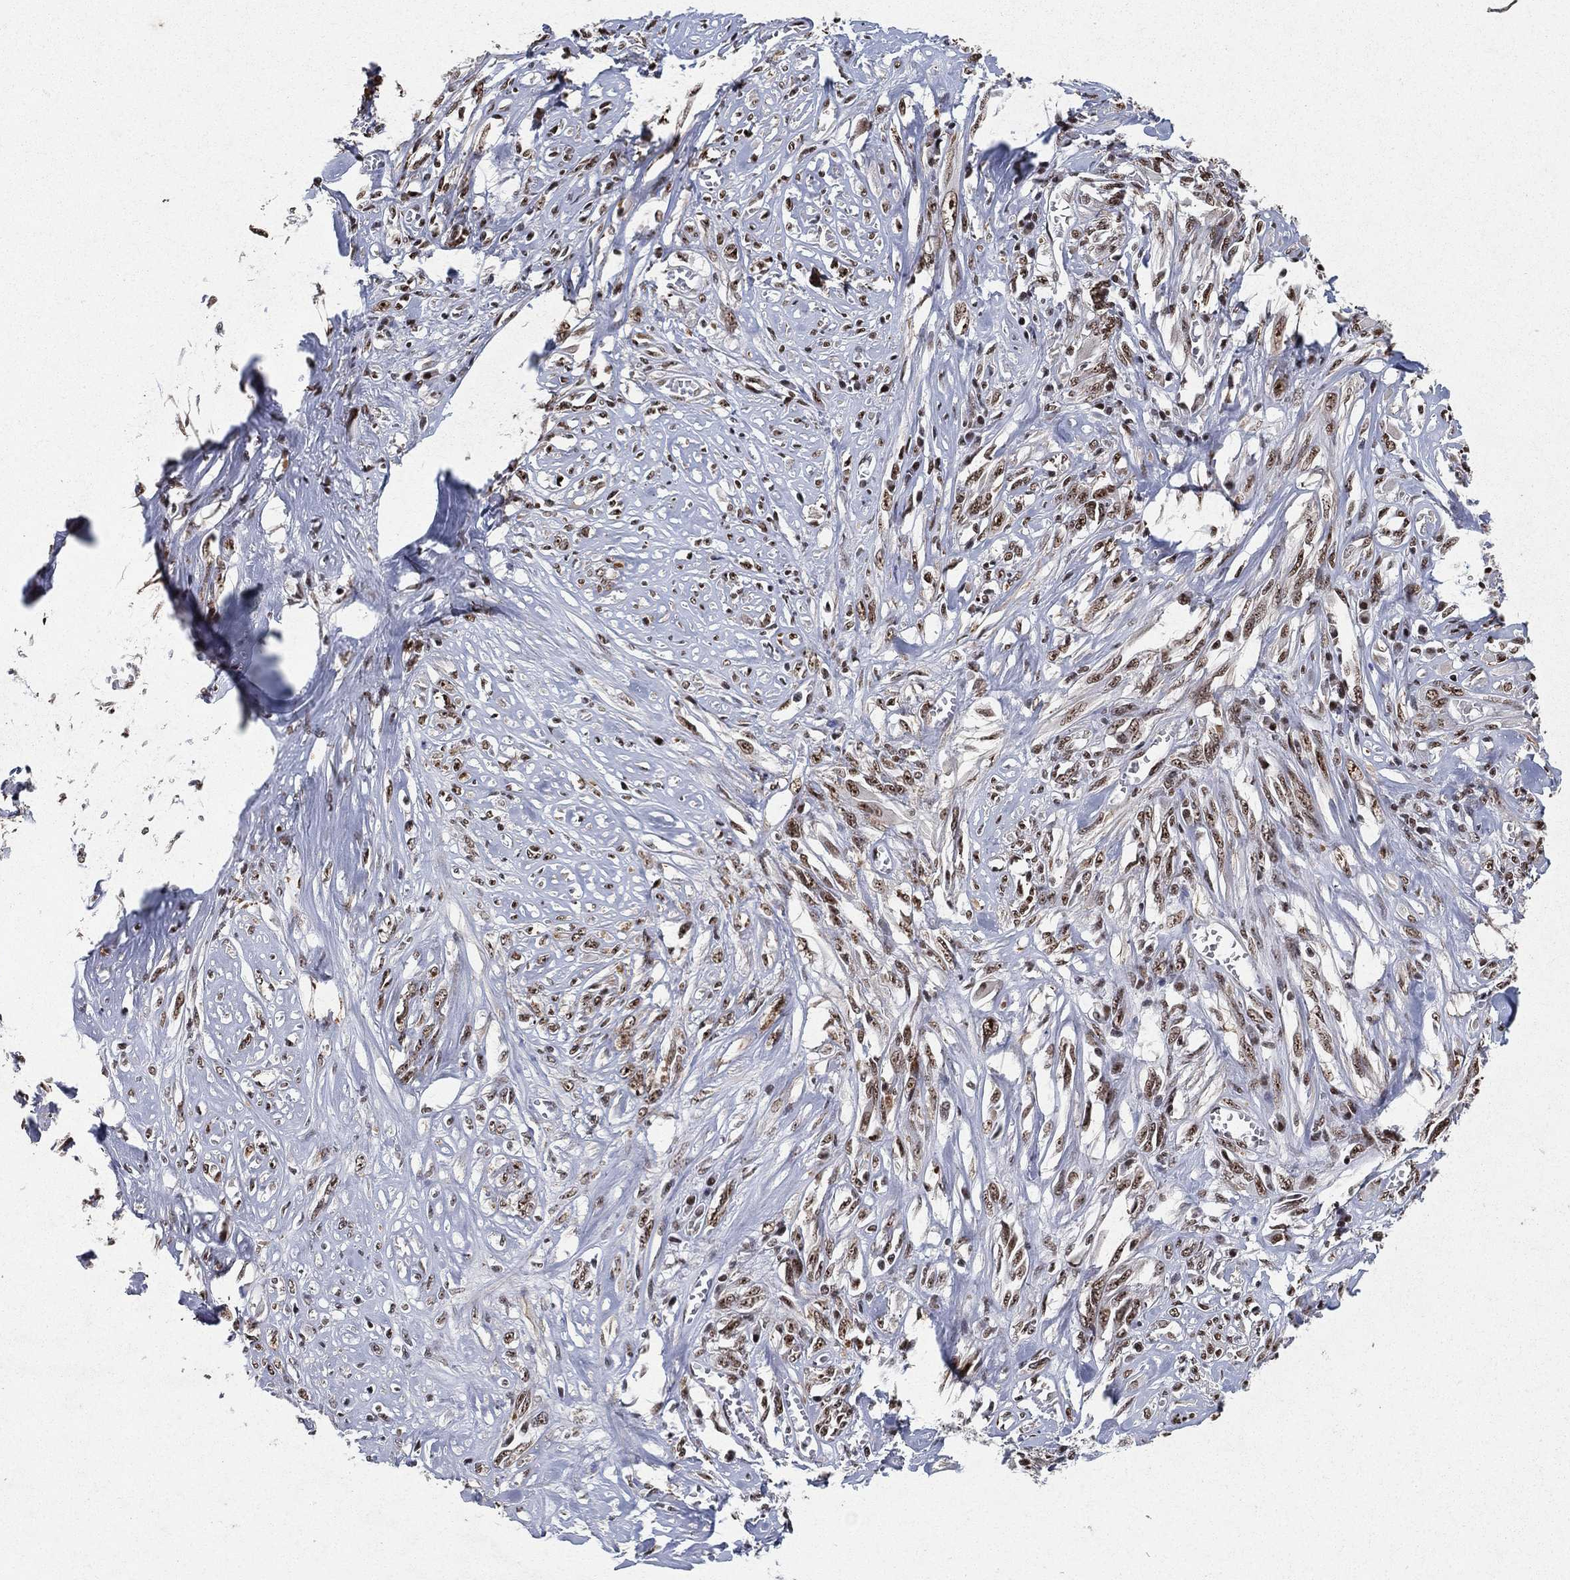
{"staining": {"intensity": "moderate", "quantity": ">75%", "location": "nuclear"}, "tissue": "melanoma", "cell_type": "Tumor cells", "image_type": "cancer", "snomed": [{"axis": "morphology", "description": "Malignant melanoma, NOS"}, {"axis": "topography", "description": "Skin"}], "caption": "The immunohistochemical stain labels moderate nuclear positivity in tumor cells of melanoma tissue.", "gene": "DDX27", "patient": {"sex": "female", "age": 91}}